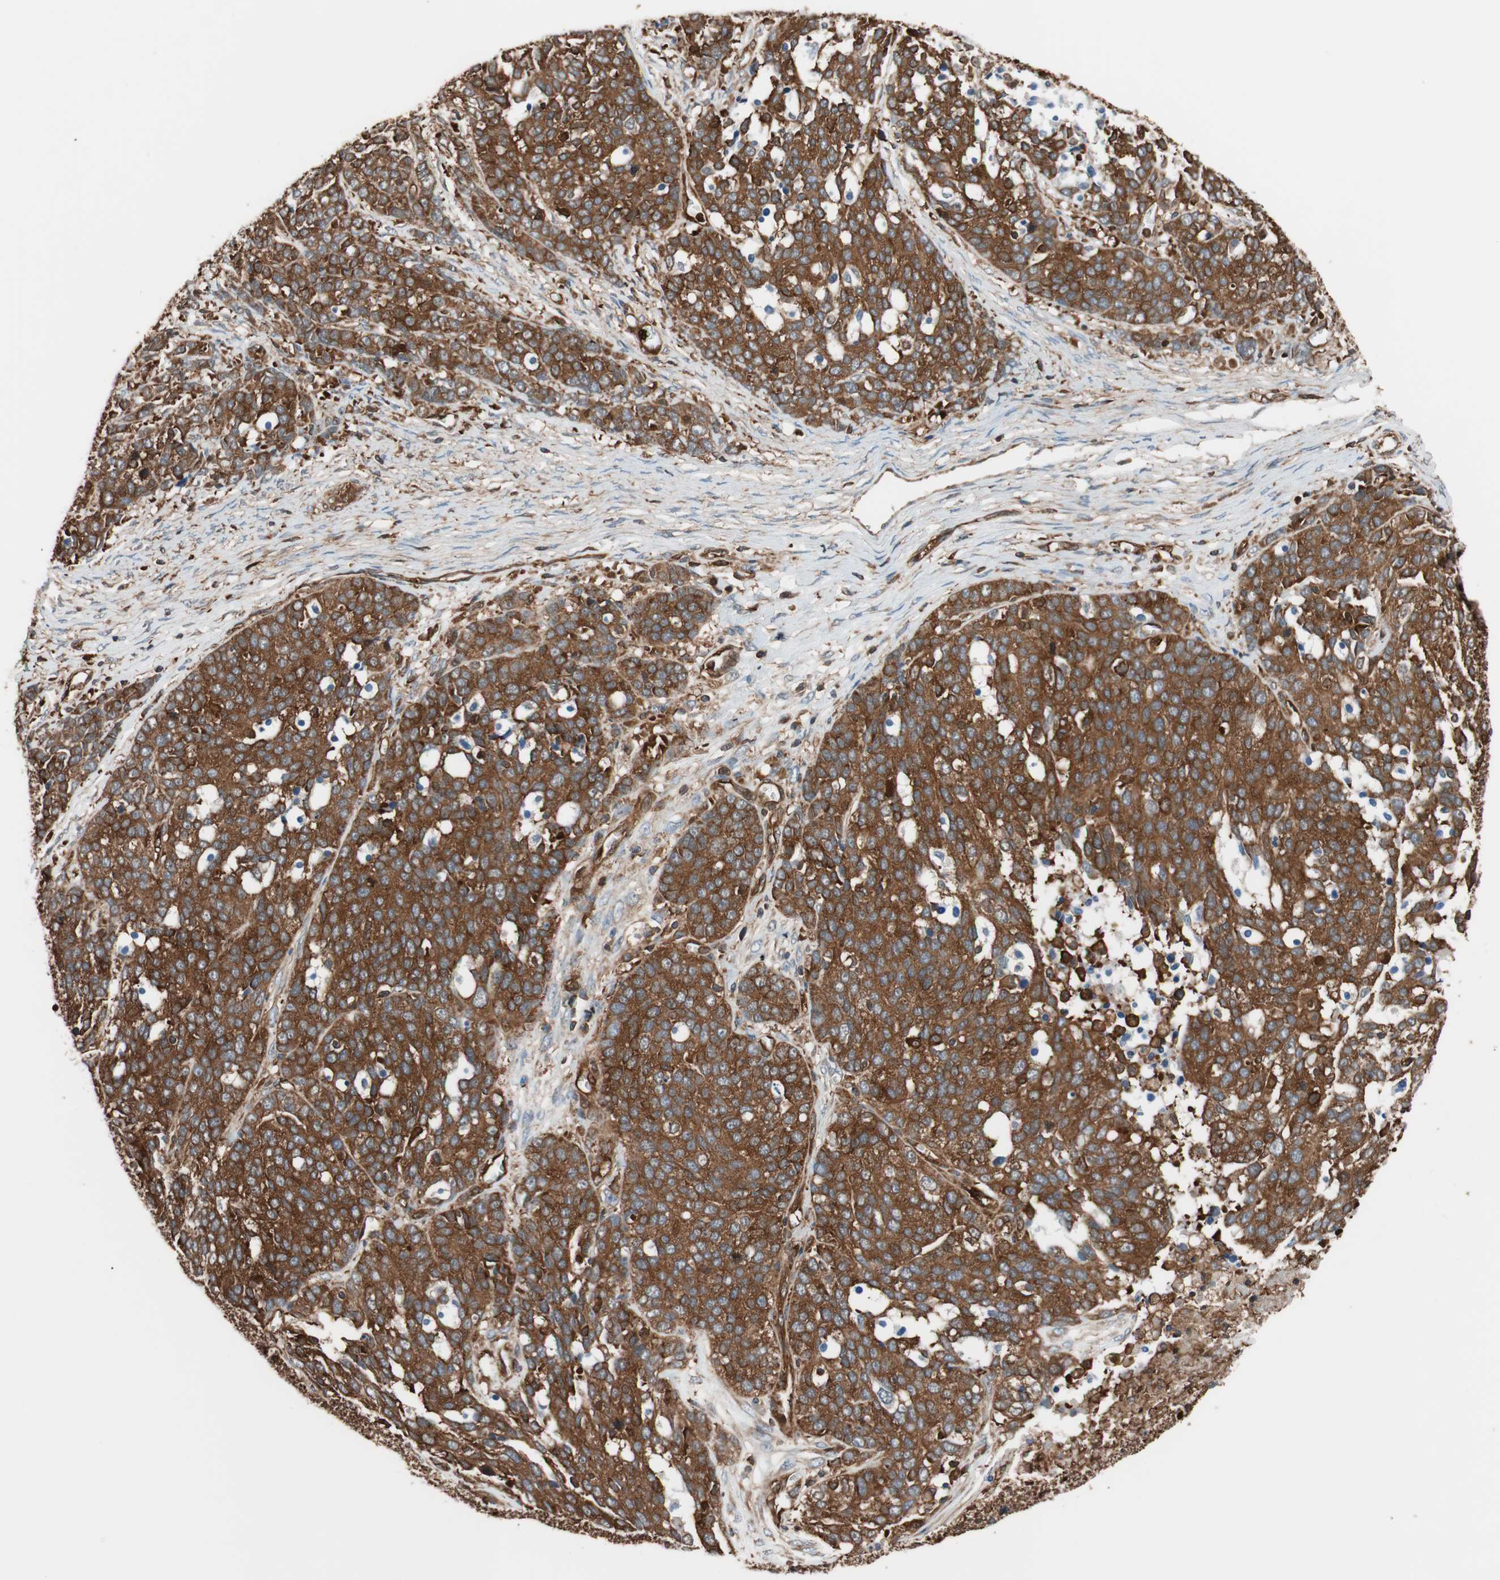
{"staining": {"intensity": "strong", "quantity": ">75%", "location": "cytoplasmic/membranous"}, "tissue": "ovarian cancer", "cell_type": "Tumor cells", "image_type": "cancer", "snomed": [{"axis": "morphology", "description": "Cystadenocarcinoma, serous, NOS"}, {"axis": "topography", "description": "Ovary"}], "caption": "Brown immunohistochemical staining in ovarian cancer (serous cystadenocarcinoma) demonstrates strong cytoplasmic/membranous expression in about >75% of tumor cells. The protein of interest is shown in brown color, while the nuclei are stained blue.", "gene": "VASP", "patient": {"sex": "female", "age": 44}}